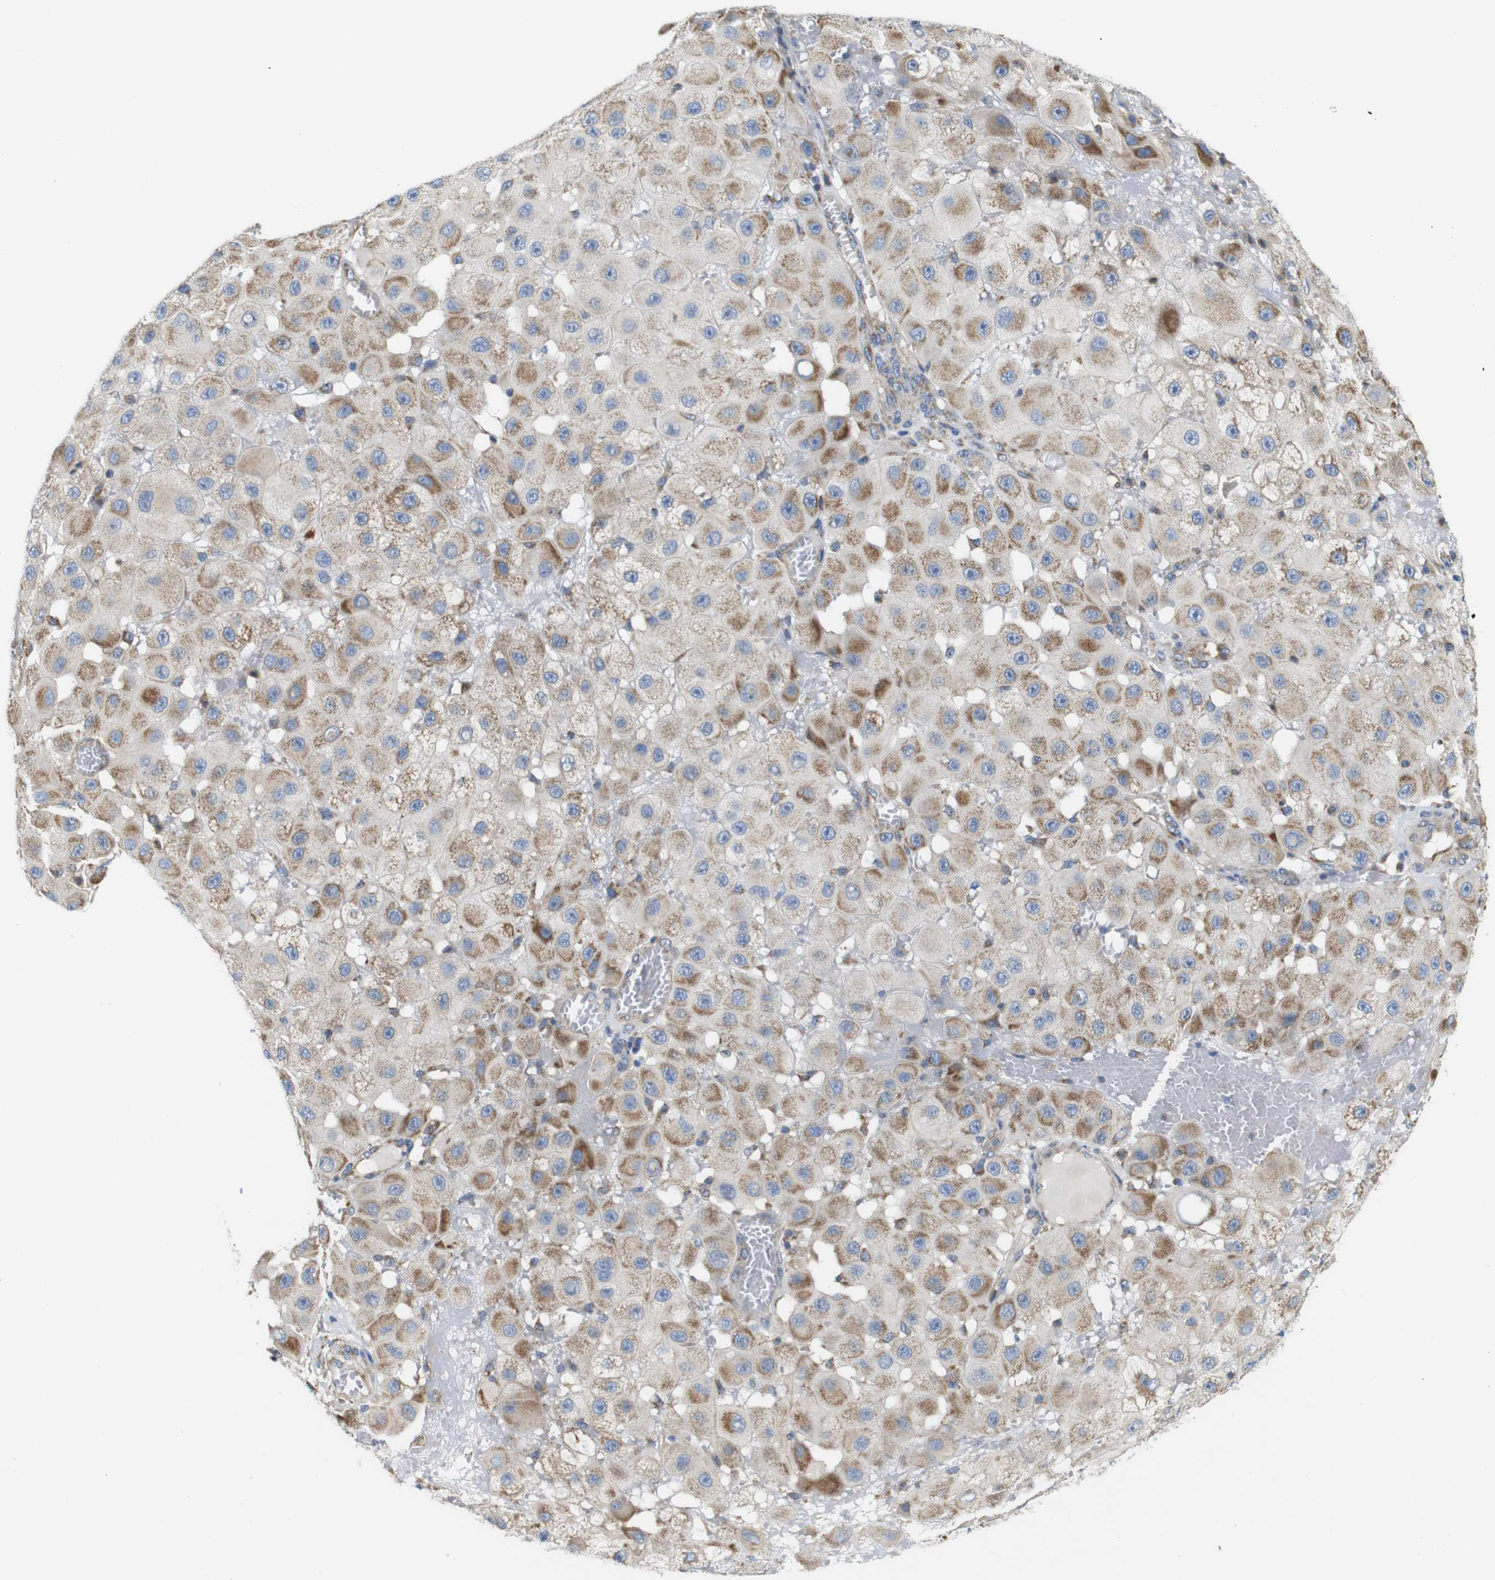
{"staining": {"intensity": "negative", "quantity": "none", "location": "none"}, "tissue": "melanoma", "cell_type": "Tumor cells", "image_type": "cancer", "snomed": [{"axis": "morphology", "description": "Malignant melanoma, NOS"}, {"axis": "topography", "description": "Skin"}], "caption": "Immunohistochemical staining of melanoma exhibits no significant positivity in tumor cells.", "gene": "PDCD1LG2", "patient": {"sex": "female", "age": 81}}